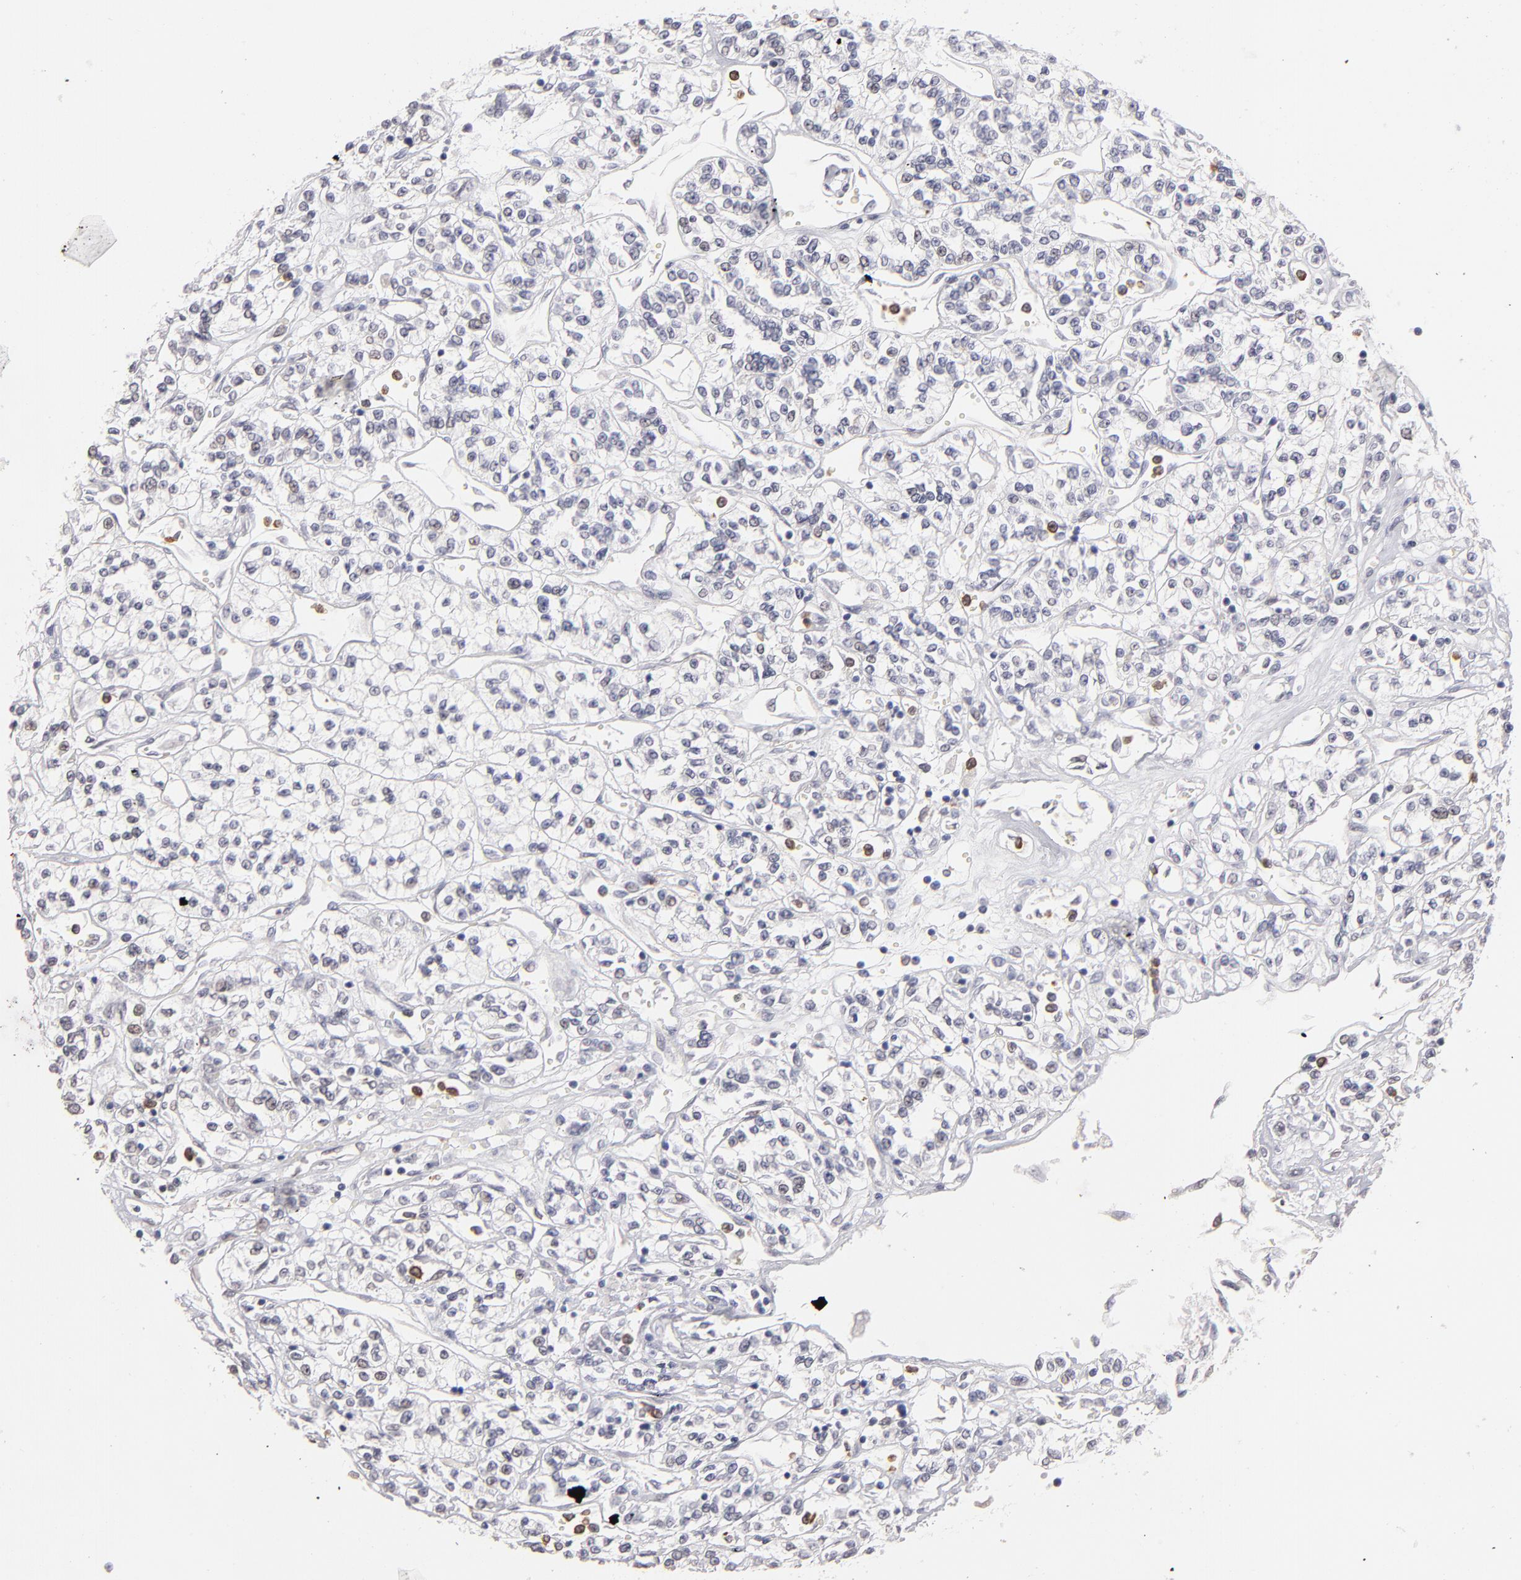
{"staining": {"intensity": "negative", "quantity": "none", "location": "none"}, "tissue": "renal cancer", "cell_type": "Tumor cells", "image_type": "cancer", "snomed": [{"axis": "morphology", "description": "Adenocarcinoma, NOS"}, {"axis": "topography", "description": "Kidney"}], "caption": "Adenocarcinoma (renal) was stained to show a protein in brown. There is no significant expression in tumor cells.", "gene": "MGAM", "patient": {"sex": "female", "age": 76}}